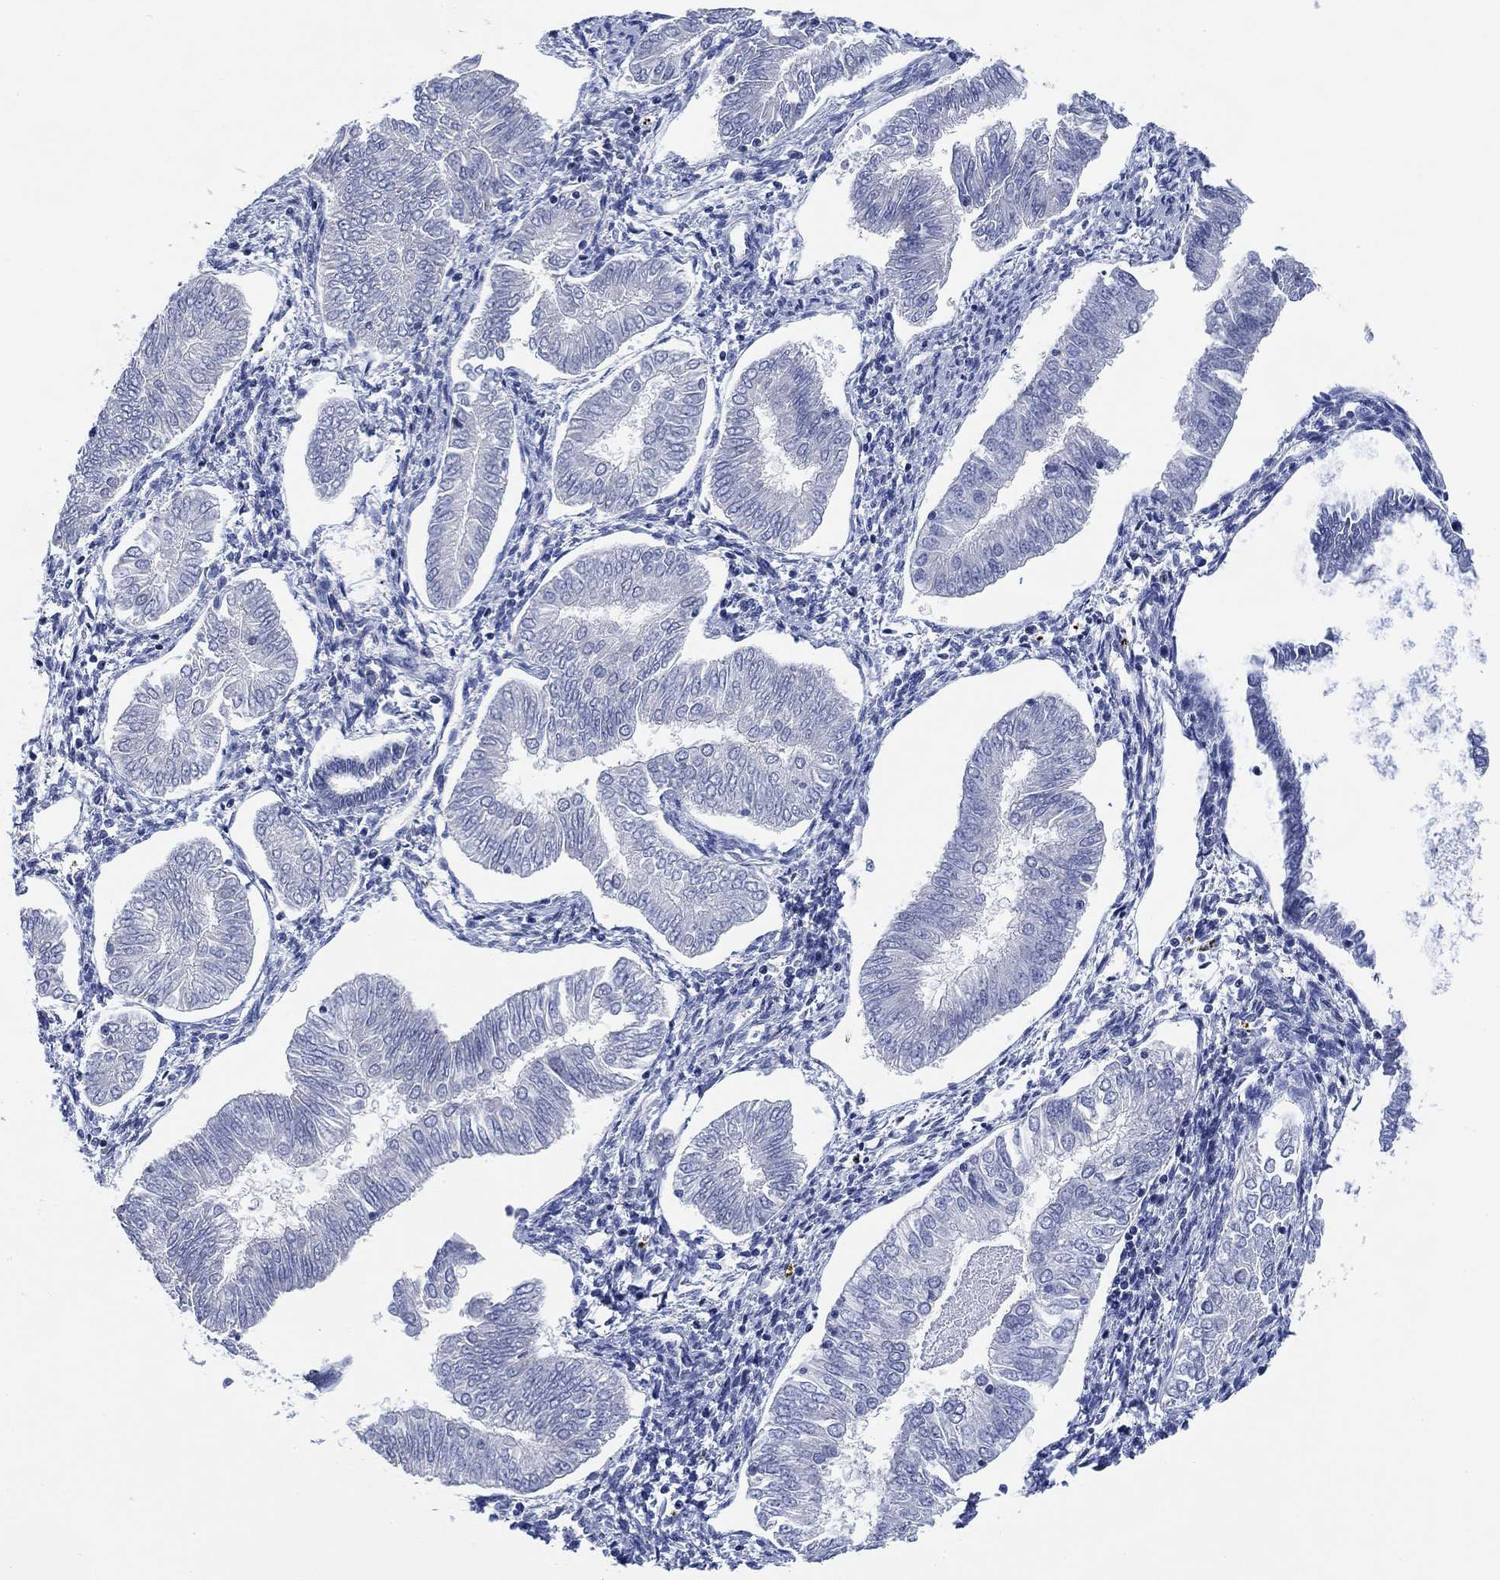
{"staining": {"intensity": "negative", "quantity": "none", "location": "none"}, "tissue": "endometrial cancer", "cell_type": "Tumor cells", "image_type": "cancer", "snomed": [{"axis": "morphology", "description": "Adenocarcinoma, NOS"}, {"axis": "topography", "description": "Endometrium"}], "caption": "There is no significant expression in tumor cells of adenocarcinoma (endometrial). (Stains: DAB immunohistochemistry with hematoxylin counter stain, Microscopy: brightfield microscopy at high magnification).", "gene": "DAZL", "patient": {"sex": "female", "age": 53}}